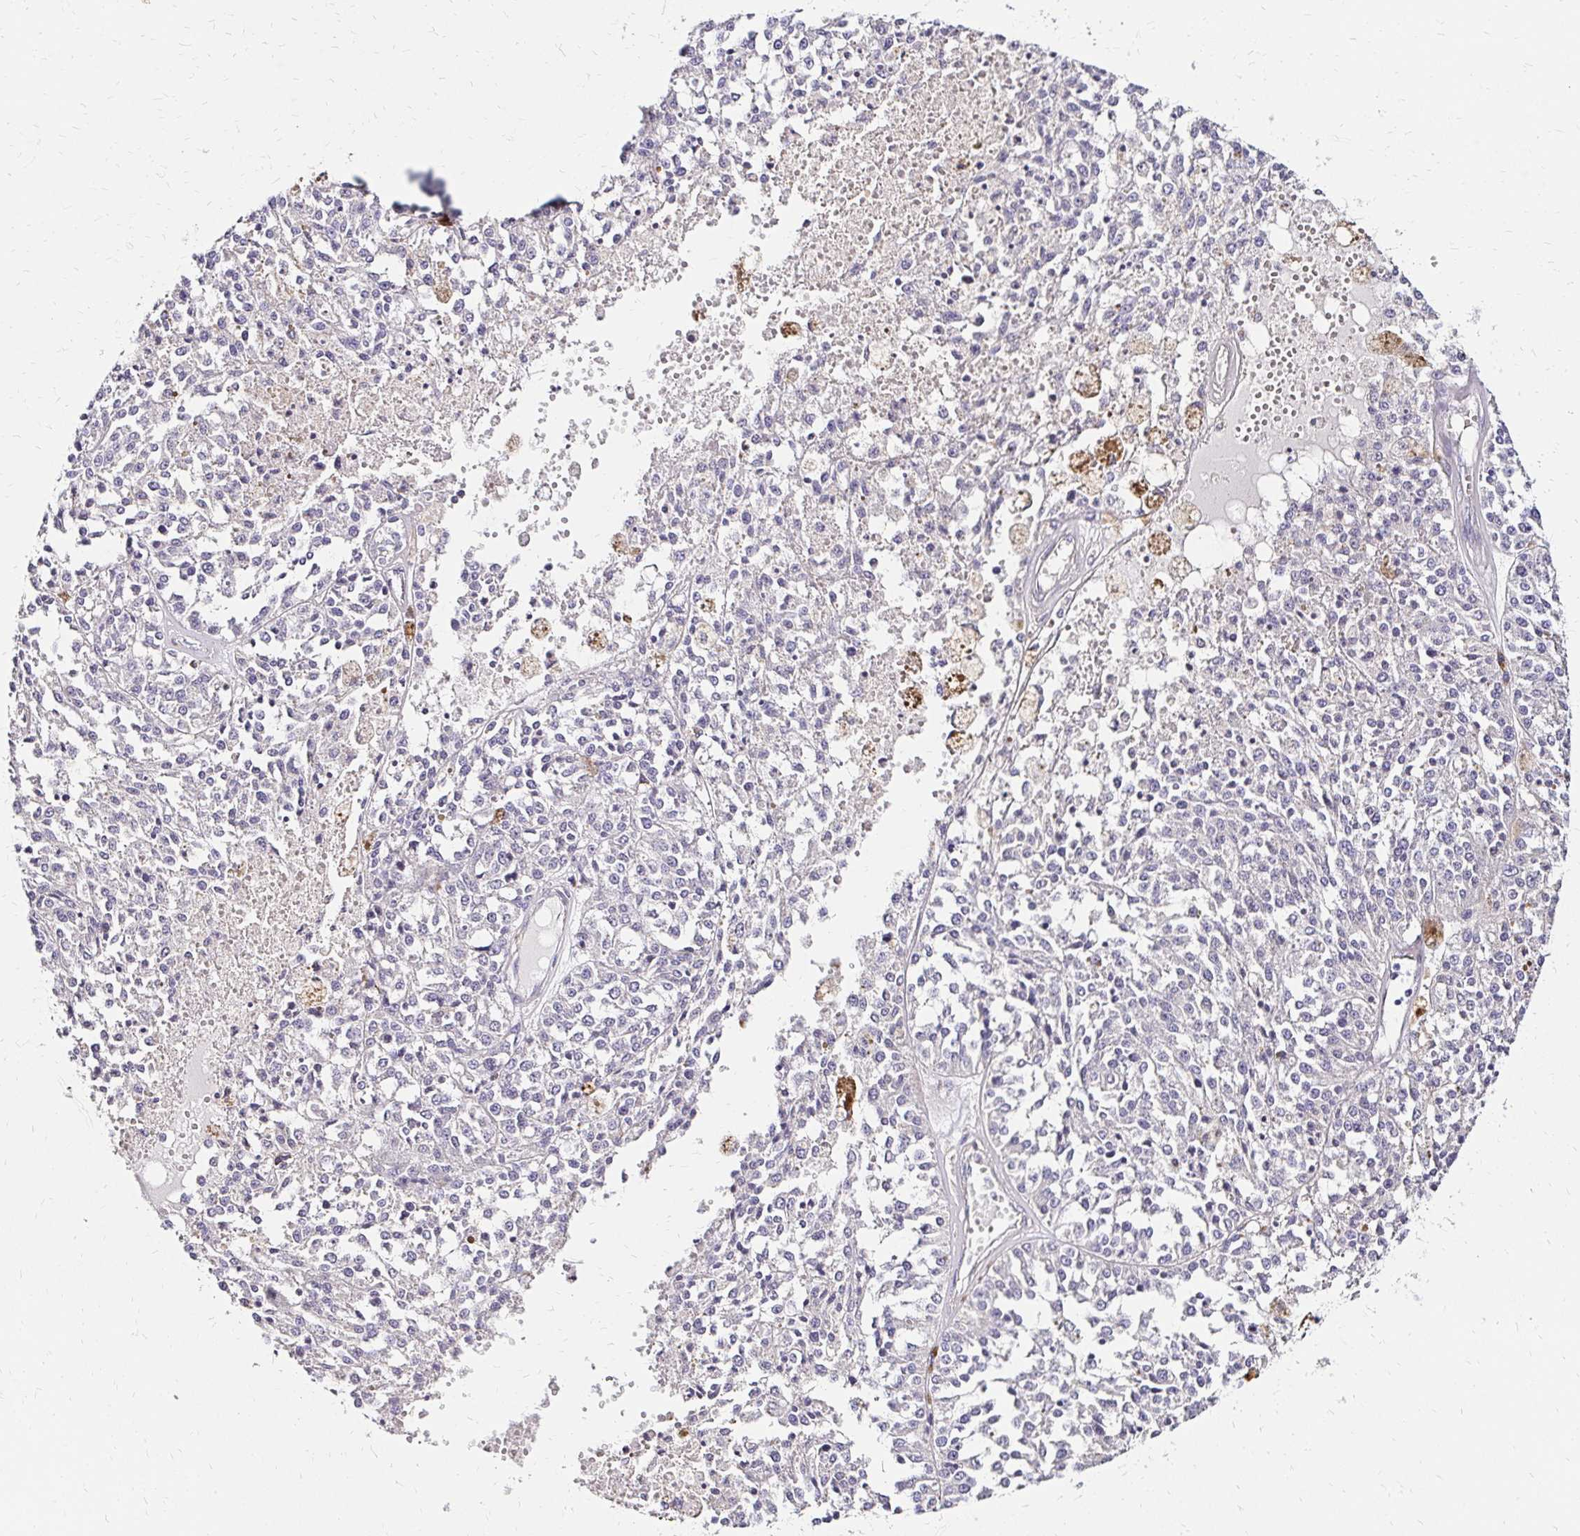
{"staining": {"intensity": "negative", "quantity": "none", "location": "none"}, "tissue": "melanoma", "cell_type": "Tumor cells", "image_type": "cancer", "snomed": [{"axis": "morphology", "description": "Malignant melanoma, Metastatic site"}, {"axis": "topography", "description": "Lymph node"}], "caption": "High power microscopy image of an IHC photomicrograph of melanoma, revealing no significant staining in tumor cells.", "gene": "PRIMA1", "patient": {"sex": "female", "age": 64}}